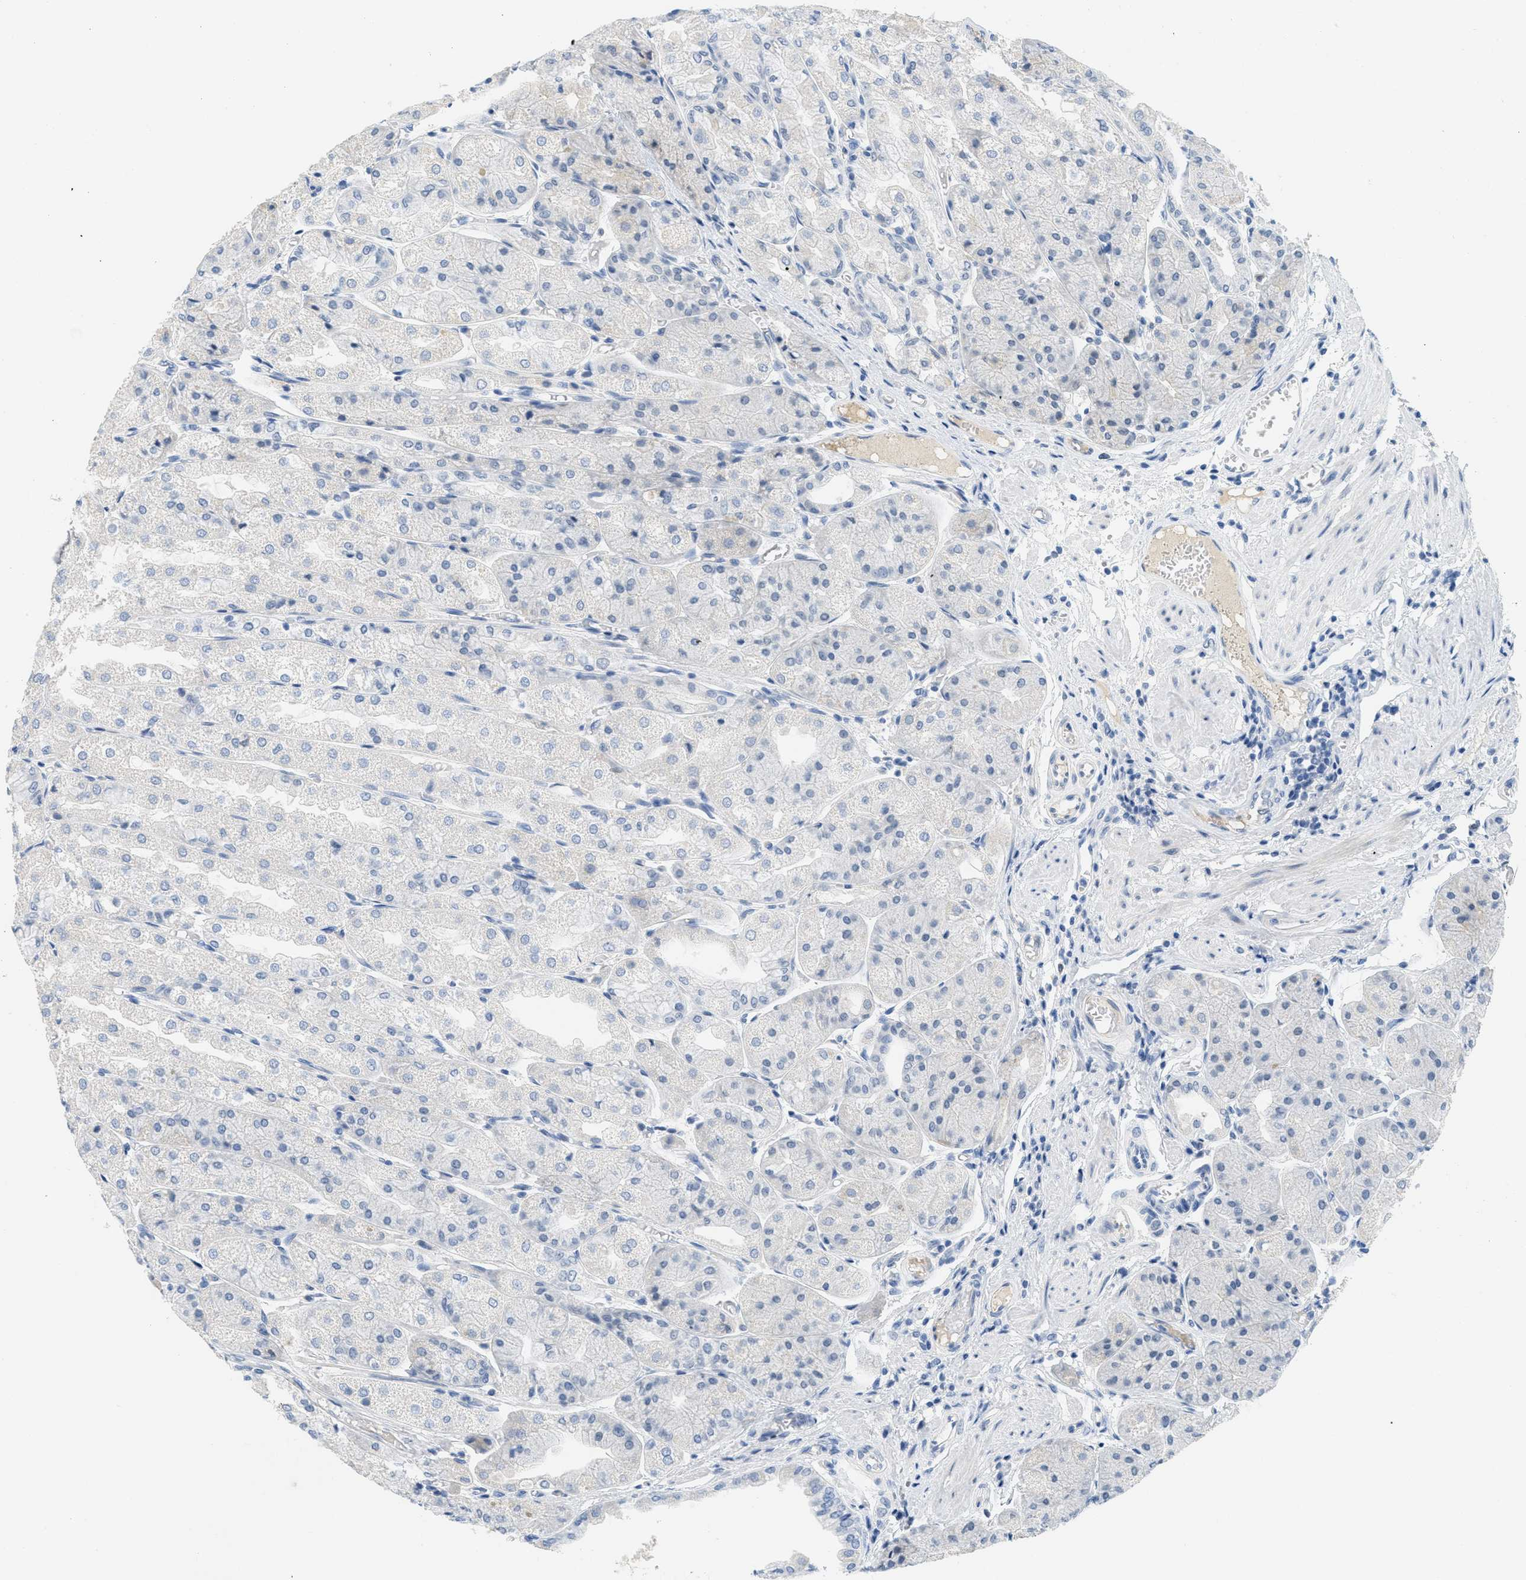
{"staining": {"intensity": "negative", "quantity": "none", "location": "none"}, "tissue": "stomach", "cell_type": "Glandular cells", "image_type": "normal", "snomed": [{"axis": "morphology", "description": "Normal tissue, NOS"}, {"axis": "topography", "description": "Stomach, upper"}], "caption": "High power microscopy micrograph of an immunohistochemistry image of unremarkable stomach, revealing no significant positivity in glandular cells.", "gene": "HSF2", "patient": {"sex": "male", "age": 72}}